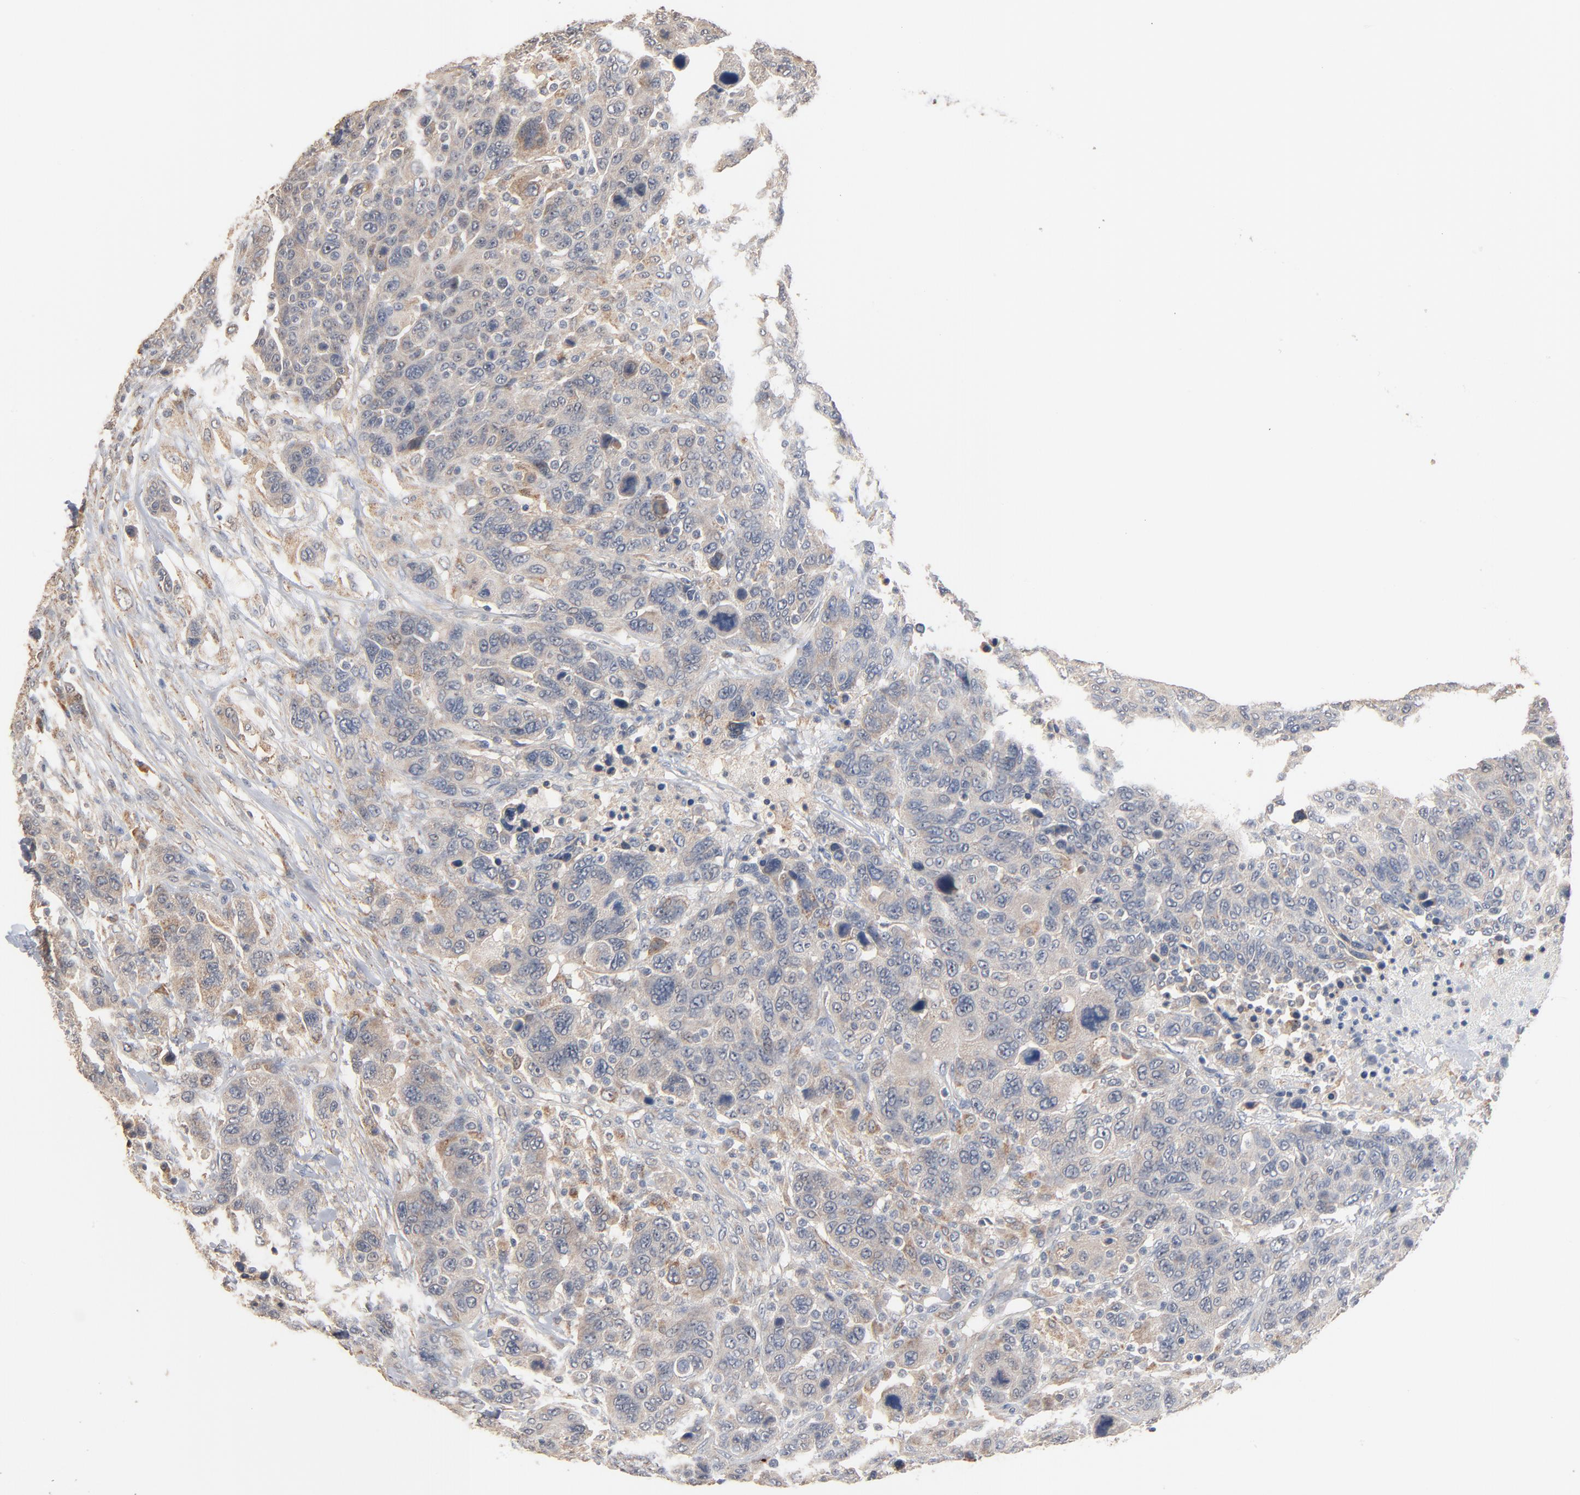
{"staining": {"intensity": "weak", "quantity": "<25%", "location": "cytoplasmic/membranous"}, "tissue": "breast cancer", "cell_type": "Tumor cells", "image_type": "cancer", "snomed": [{"axis": "morphology", "description": "Duct carcinoma"}, {"axis": "topography", "description": "Breast"}], "caption": "This is a photomicrograph of IHC staining of intraductal carcinoma (breast), which shows no positivity in tumor cells.", "gene": "ZDHHC8", "patient": {"sex": "female", "age": 37}}